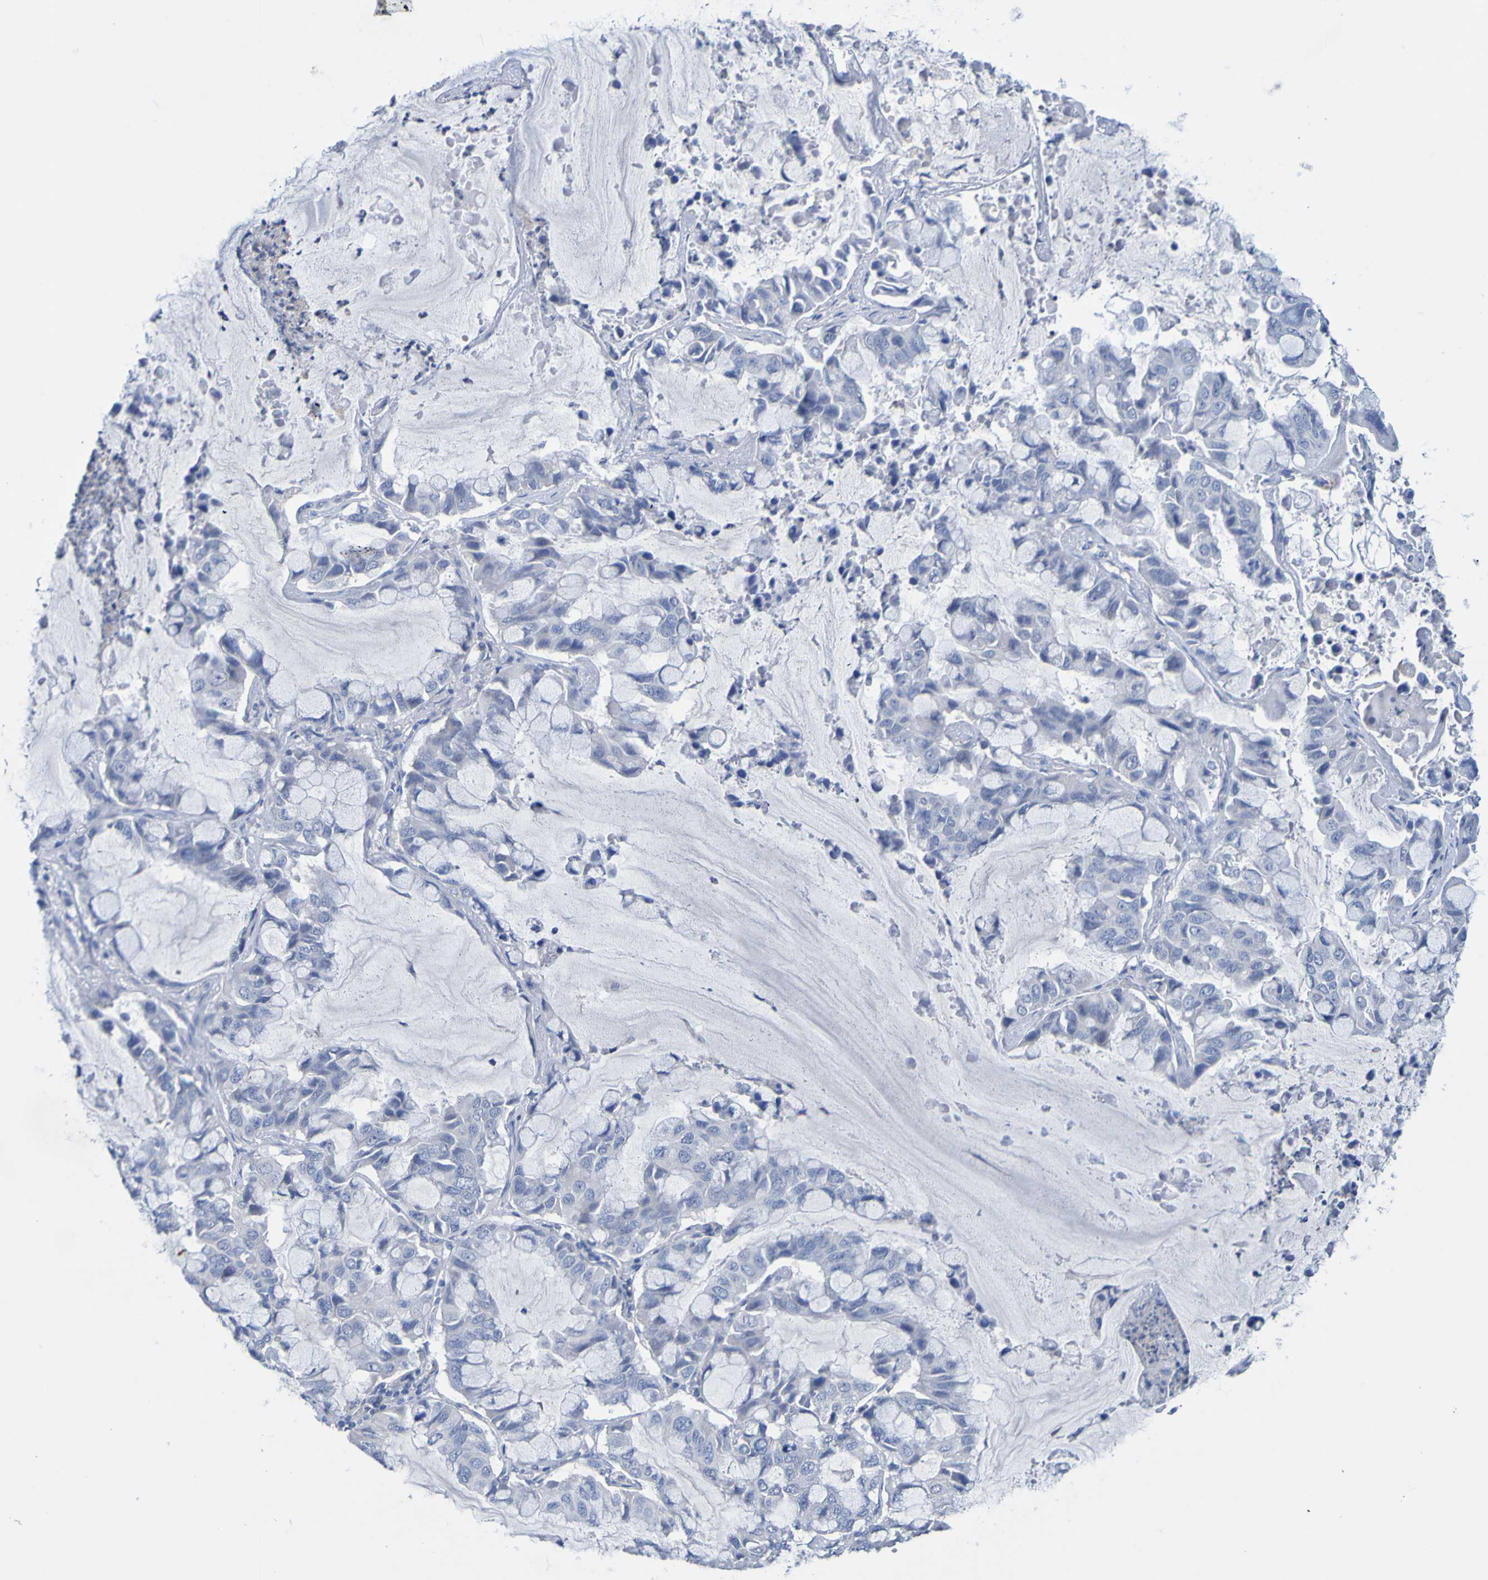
{"staining": {"intensity": "negative", "quantity": "none", "location": "none"}, "tissue": "lung cancer", "cell_type": "Tumor cells", "image_type": "cancer", "snomed": [{"axis": "morphology", "description": "Adenocarcinoma, NOS"}, {"axis": "topography", "description": "Lung"}], "caption": "Immunohistochemical staining of human adenocarcinoma (lung) demonstrates no significant positivity in tumor cells.", "gene": "ACMSD", "patient": {"sex": "male", "age": 64}}